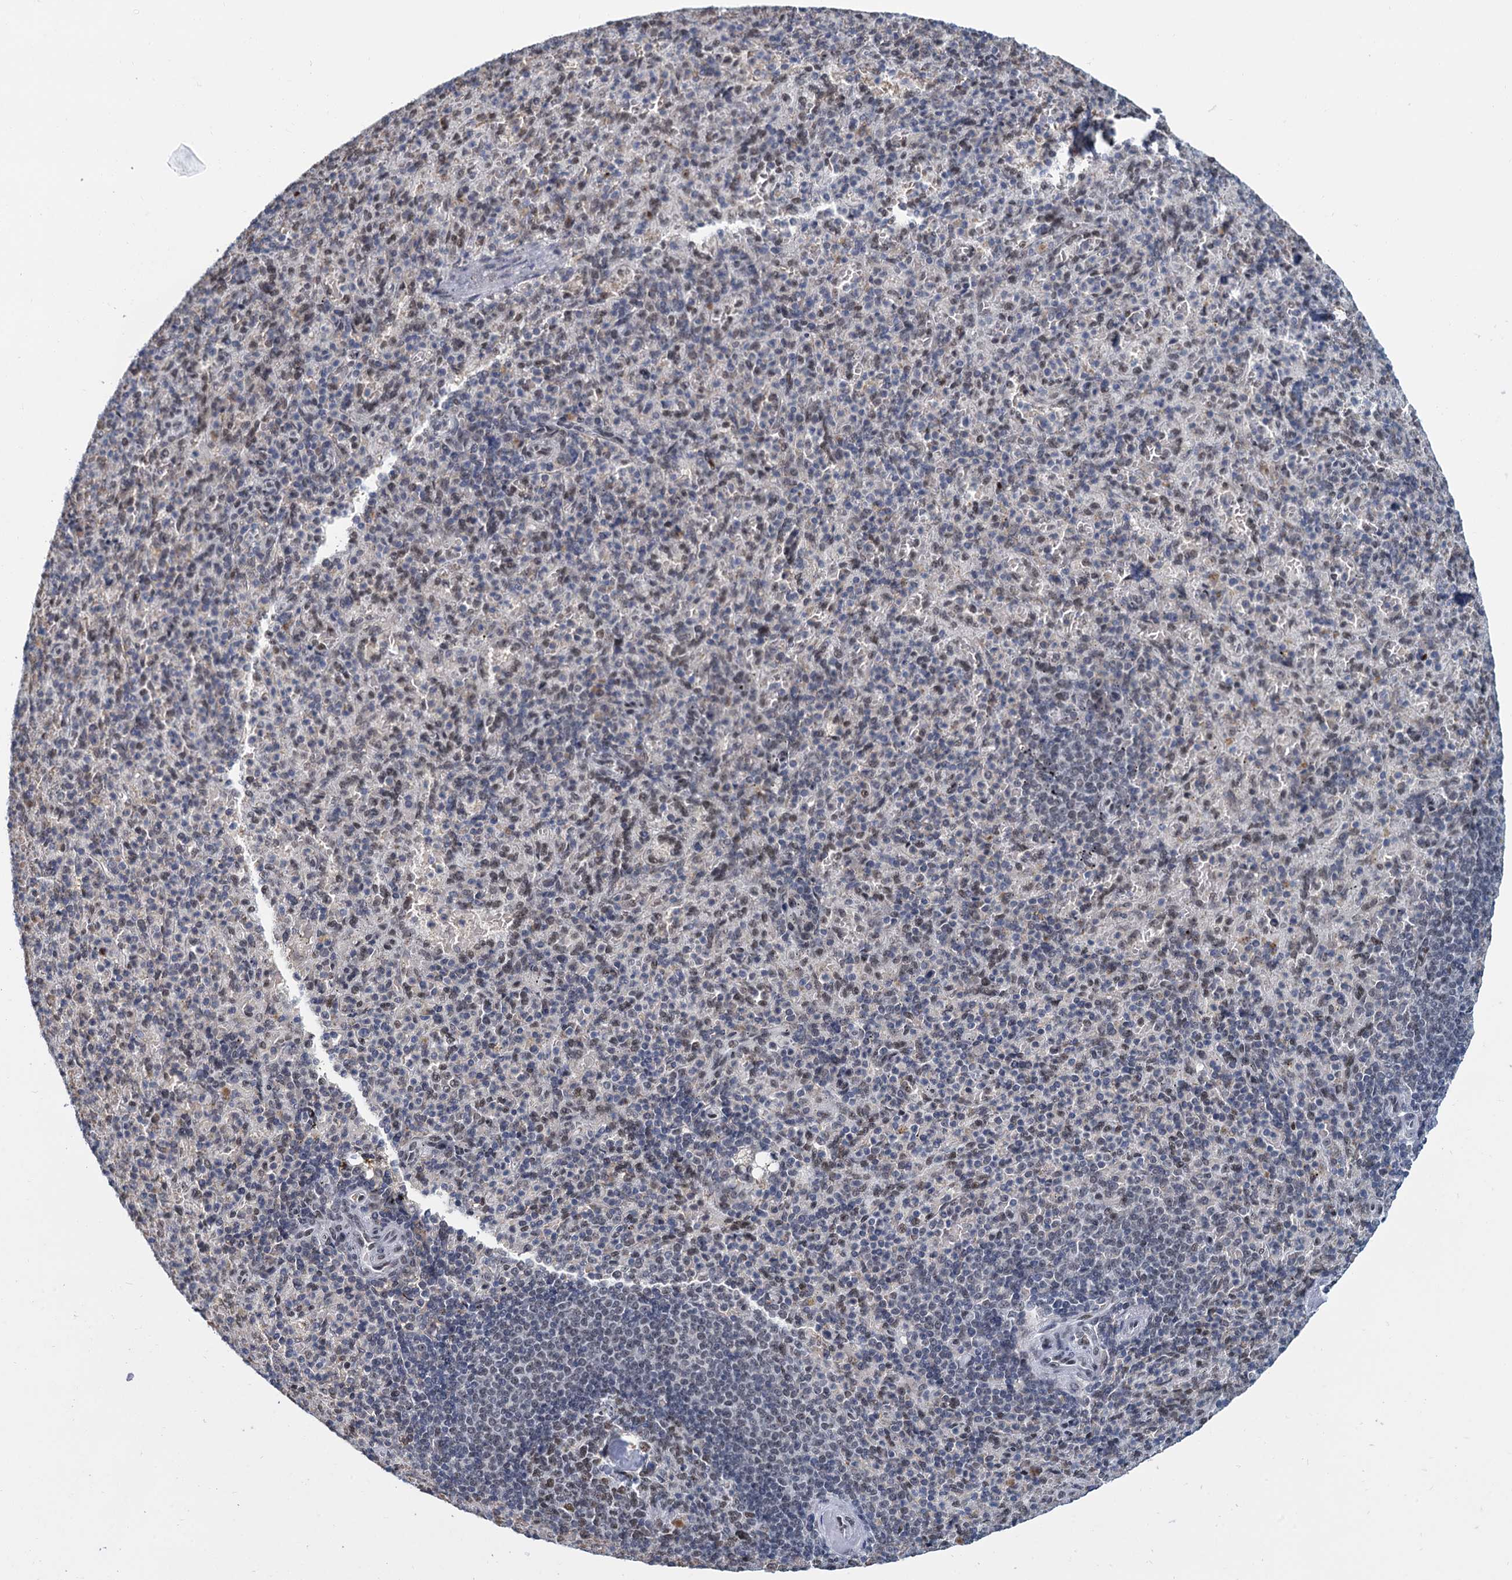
{"staining": {"intensity": "weak", "quantity": "<25%", "location": "nuclear"}, "tissue": "spleen", "cell_type": "Cells in red pulp", "image_type": "normal", "snomed": [{"axis": "morphology", "description": "Normal tissue, NOS"}, {"axis": "topography", "description": "Spleen"}], "caption": "Immunohistochemical staining of normal spleen exhibits no significant expression in cells in red pulp.", "gene": "RPRD1A", "patient": {"sex": "female", "age": 74}}